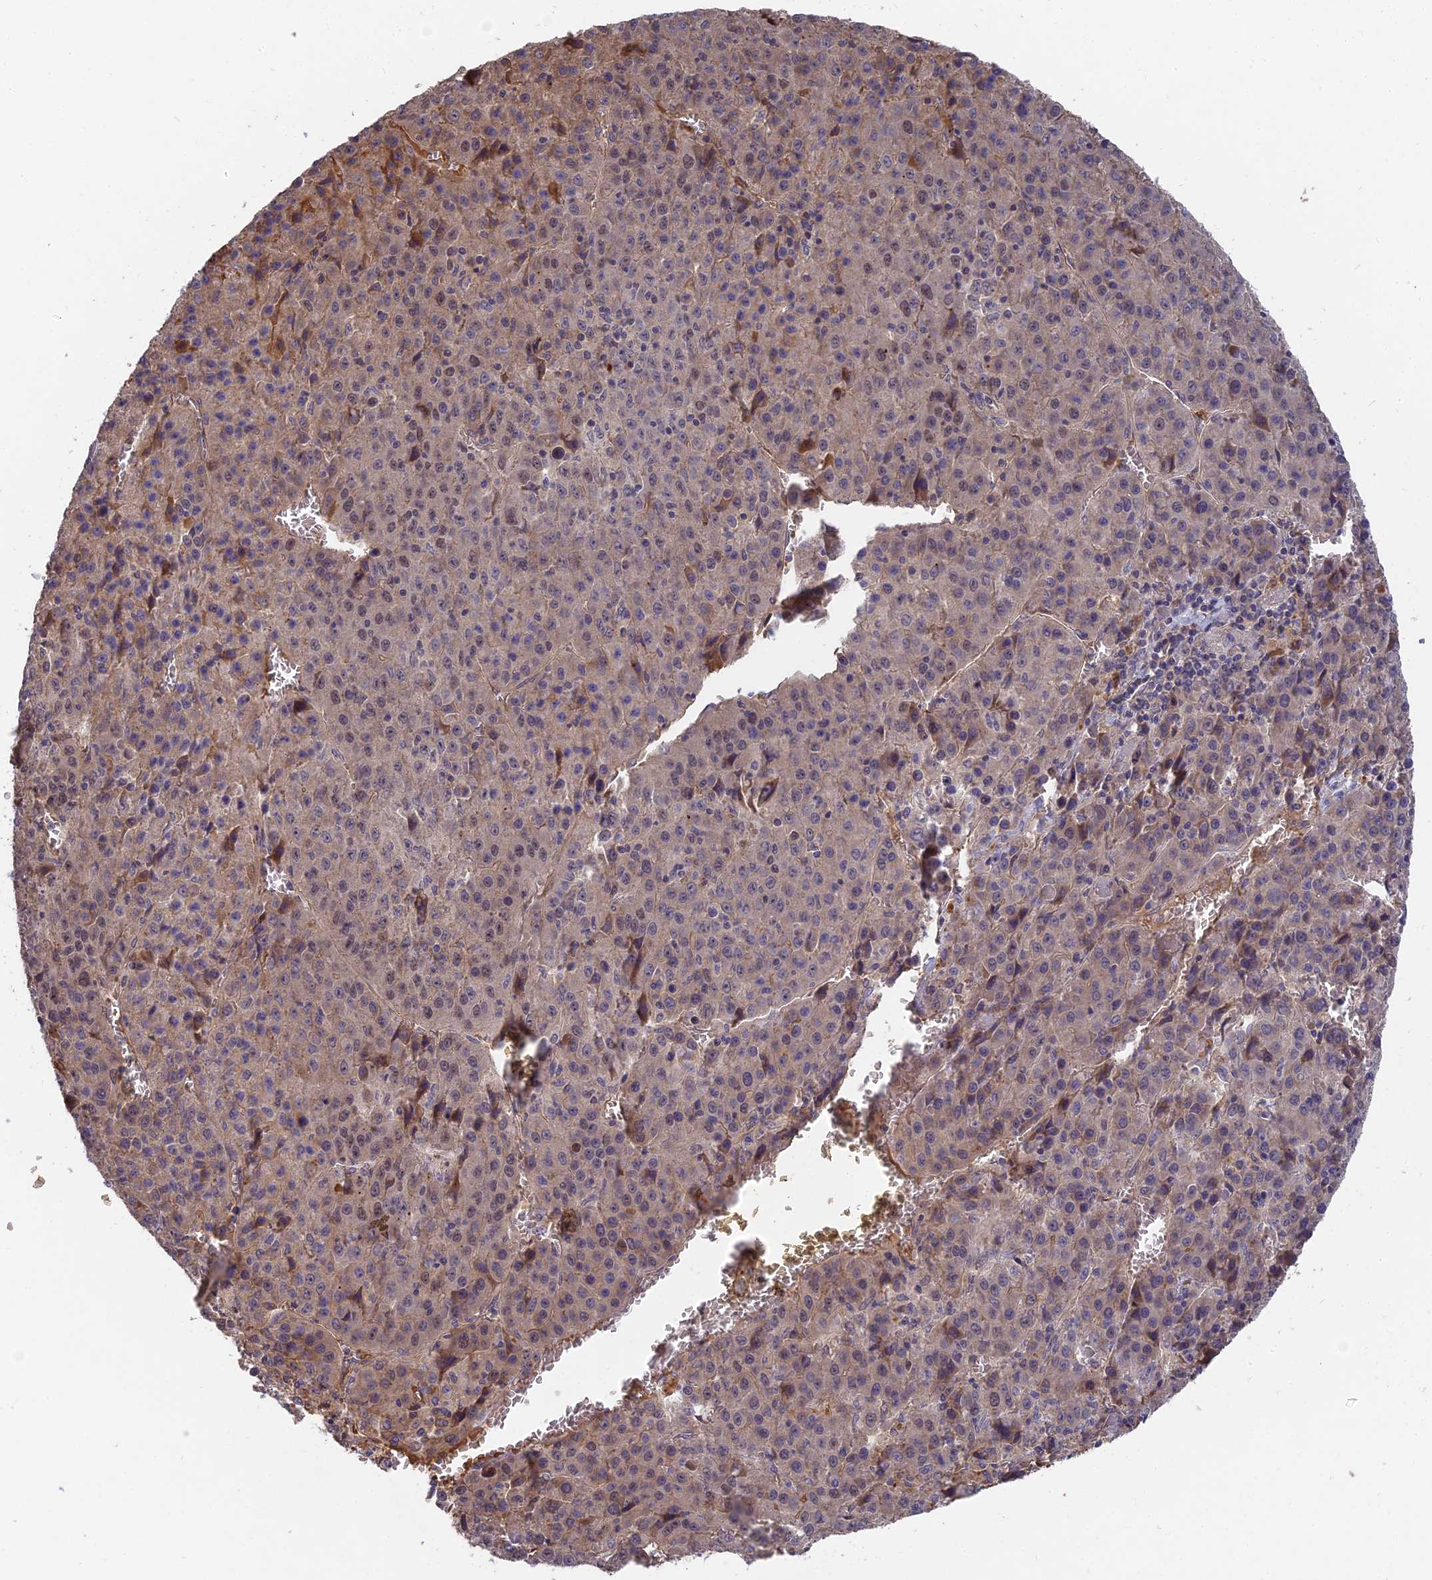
{"staining": {"intensity": "moderate", "quantity": "25%-75%", "location": "cytoplasmic/membranous,nuclear"}, "tissue": "liver cancer", "cell_type": "Tumor cells", "image_type": "cancer", "snomed": [{"axis": "morphology", "description": "Carcinoma, Hepatocellular, NOS"}, {"axis": "topography", "description": "Liver"}], "caption": "Tumor cells demonstrate medium levels of moderate cytoplasmic/membranous and nuclear expression in about 25%-75% of cells in human liver cancer.", "gene": "ERMAP", "patient": {"sex": "female", "age": 53}}